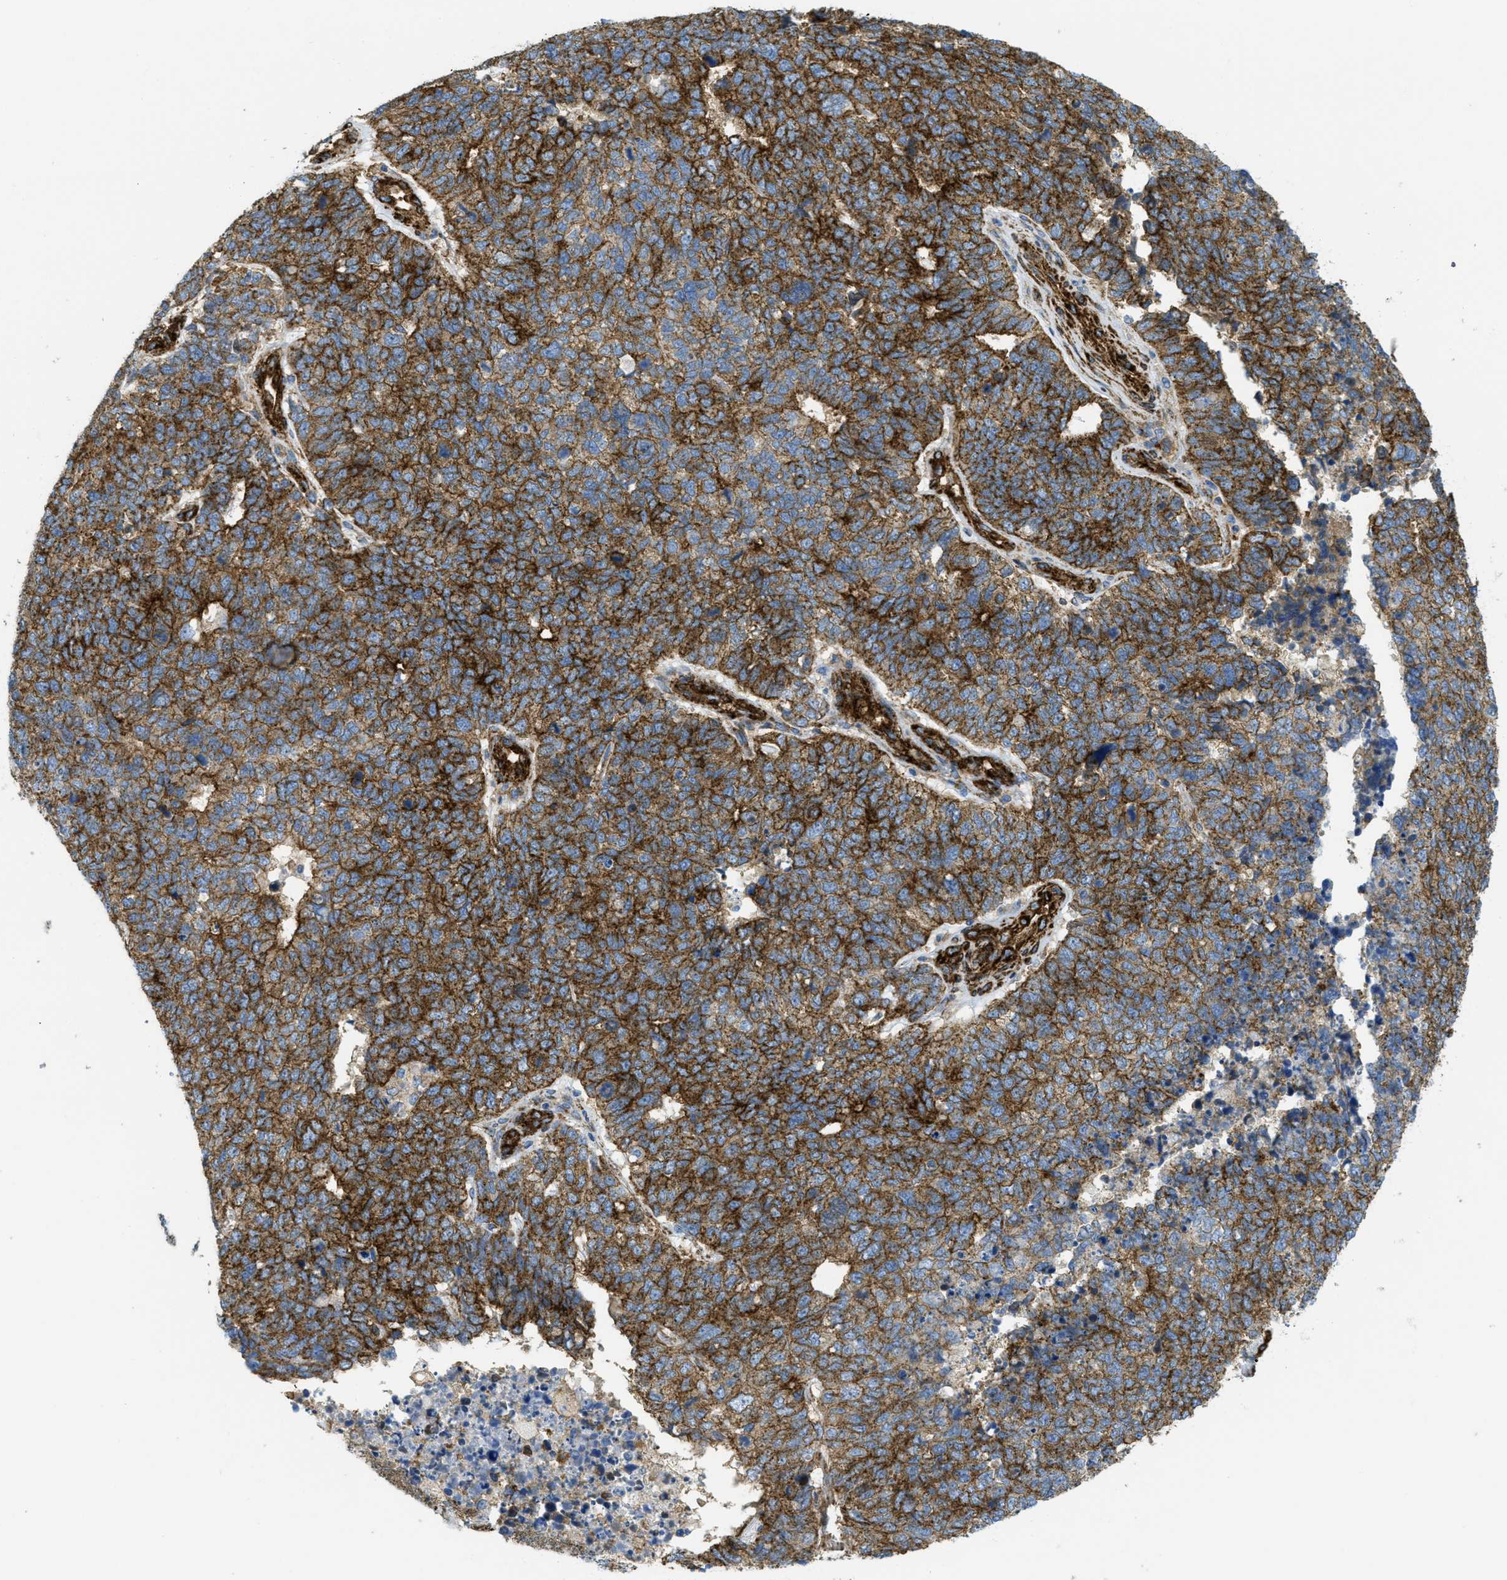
{"staining": {"intensity": "strong", "quantity": ">75%", "location": "cytoplasmic/membranous"}, "tissue": "cervical cancer", "cell_type": "Tumor cells", "image_type": "cancer", "snomed": [{"axis": "morphology", "description": "Squamous cell carcinoma, NOS"}, {"axis": "topography", "description": "Cervix"}], "caption": "Cervical cancer (squamous cell carcinoma) stained with IHC shows strong cytoplasmic/membranous staining in approximately >75% of tumor cells. Nuclei are stained in blue.", "gene": "HIP1", "patient": {"sex": "female", "age": 63}}